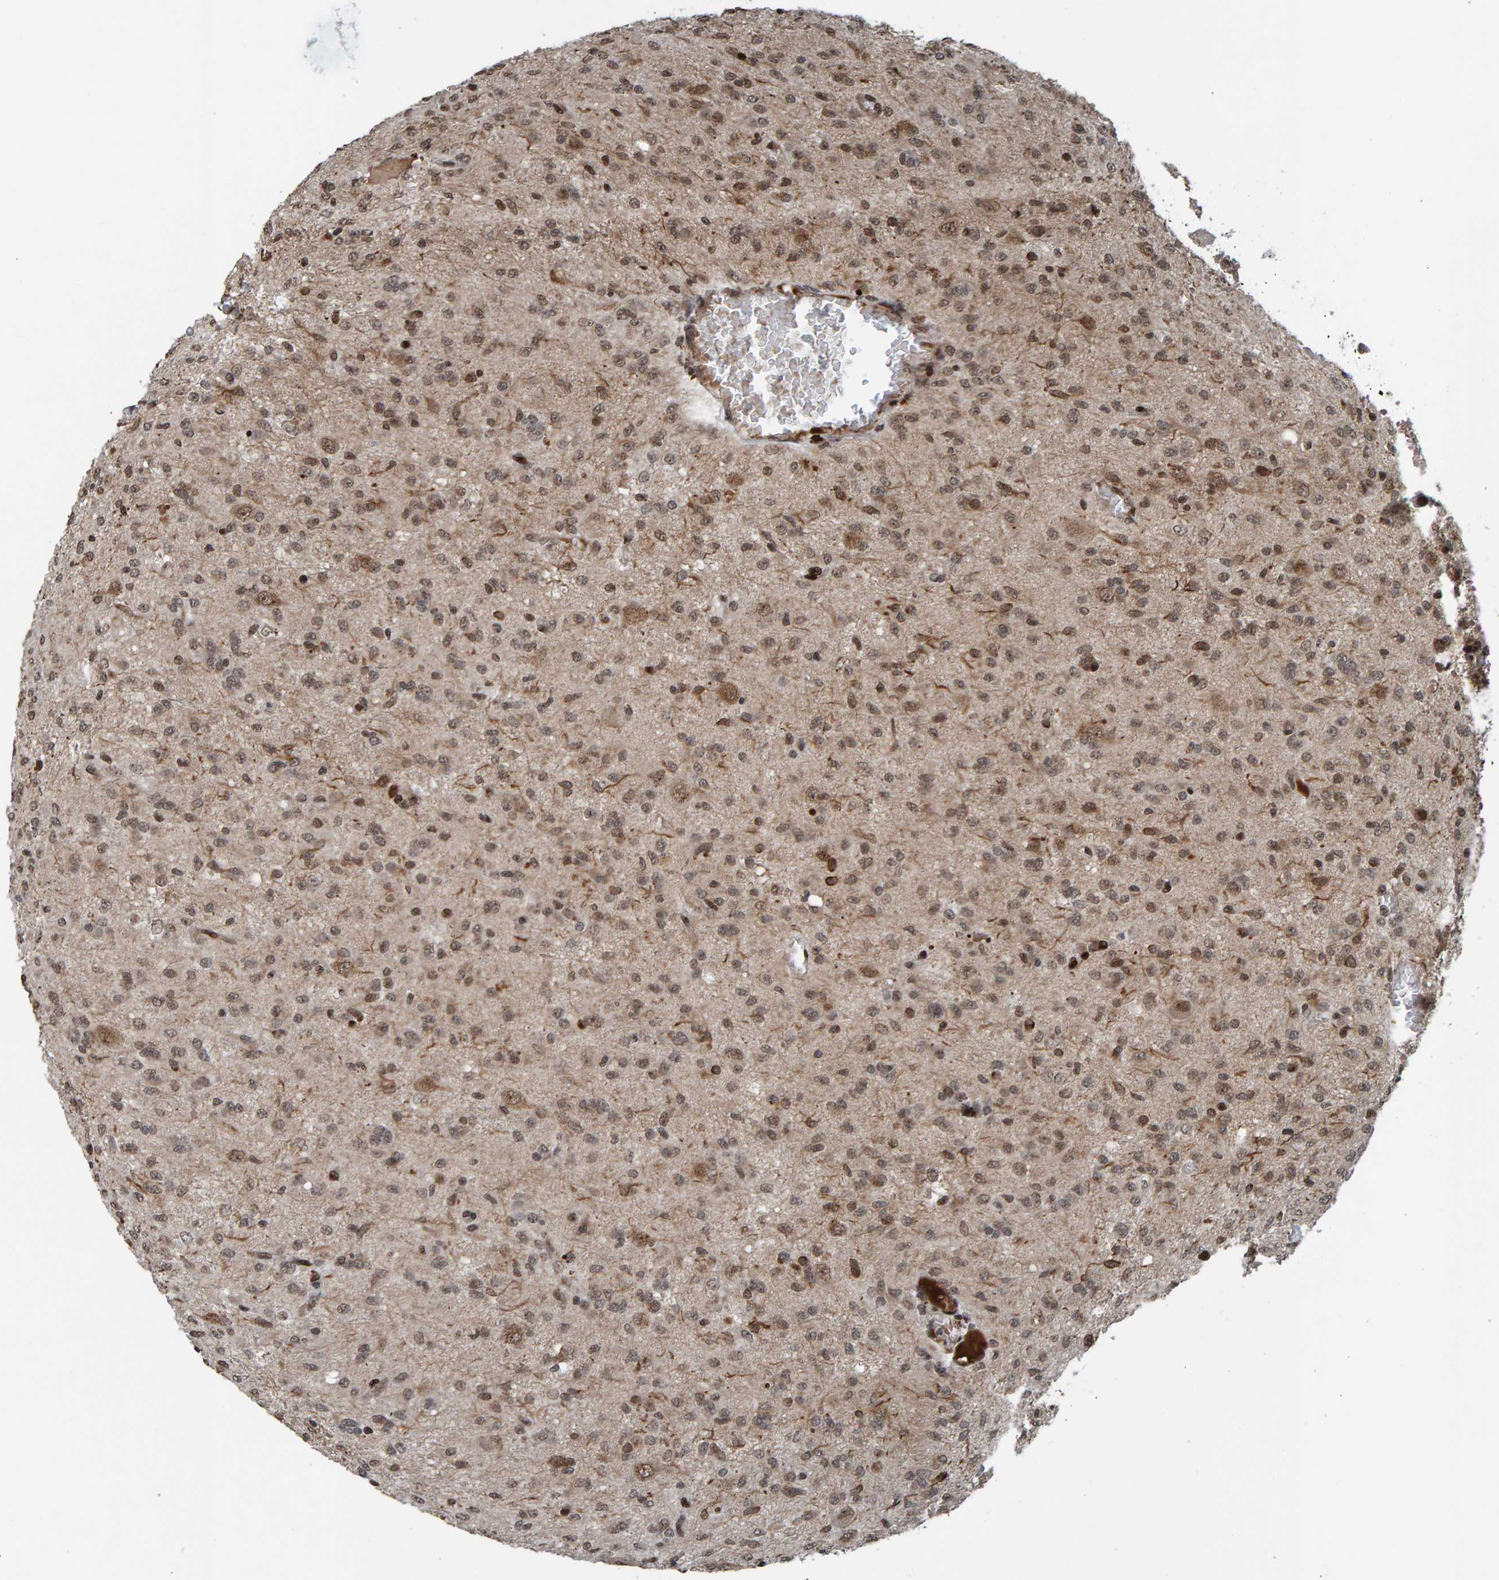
{"staining": {"intensity": "weak", "quantity": ">75%", "location": "cytoplasmic/membranous,nuclear"}, "tissue": "glioma", "cell_type": "Tumor cells", "image_type": "cancer", "snomed": [{"axis": "morphology", "description": "Glioma, malignant, High grade"}, {"axis": "topography", "description": "Brain"}], "caption": "IHC (DAB) staining of human malignant glioma (high-grade) demonstrates weak cytoplasmic/membranous and nuclear protein expression in approximately >75% of tumor cells.", "gene": "ZNF366", "patient": {"sex": "female", "age": 59}}